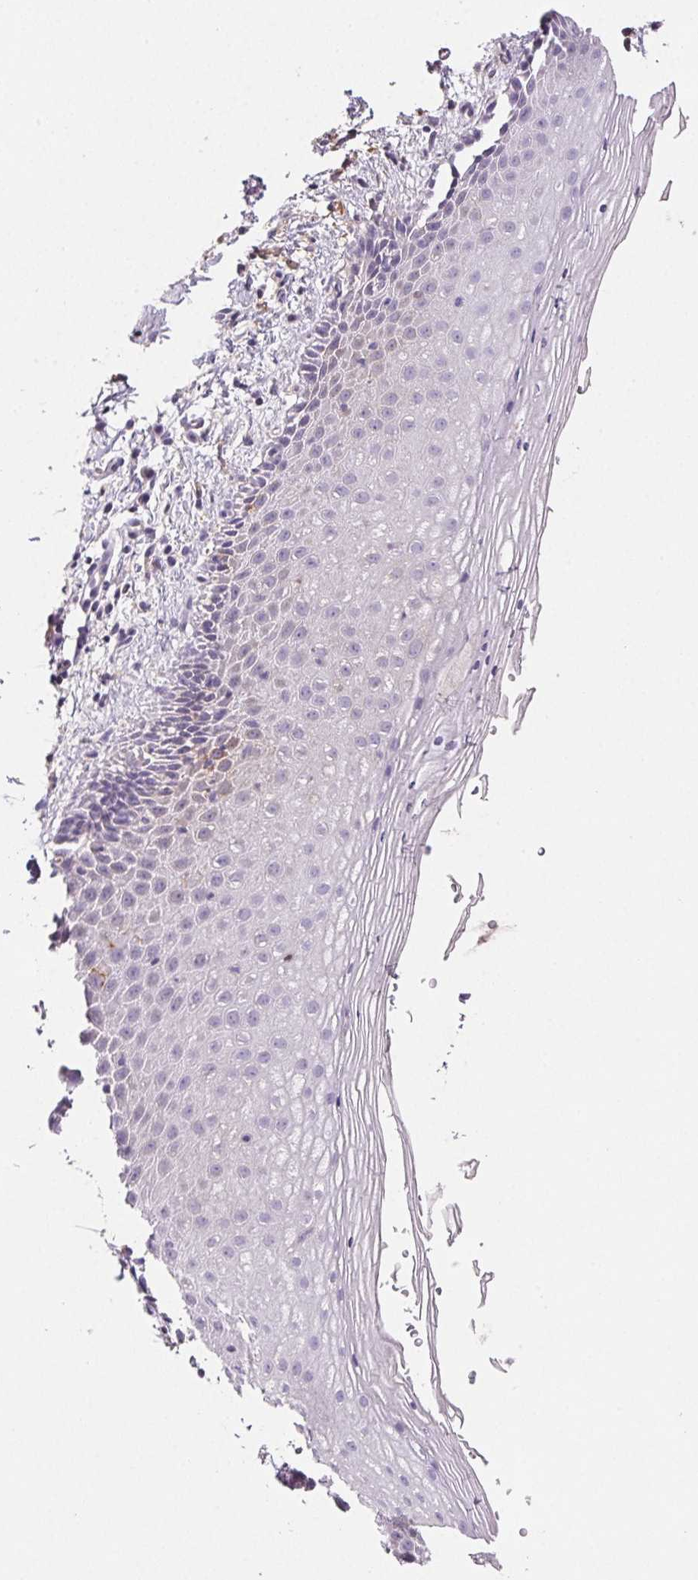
{"staining": {"intensity": "weak", "quantity": "<25%", "location": "cytoplasmic/membranous"}, "tissue": "vagina", "cell_type": "Squamous epithelial cells", "image_type": "normal", "snomed": [{"axis": "morphology", "description": "Normal tissue, NOS"}, {"axis": "topography", "description": "Vagina"}], "caption": "Squamous epithelial cells are negative for protein expression in unremarkable human vagina. Nuclei are stained in blue.", "gene": "GBP1", "patient": {"sex": "female", "age": 51}}